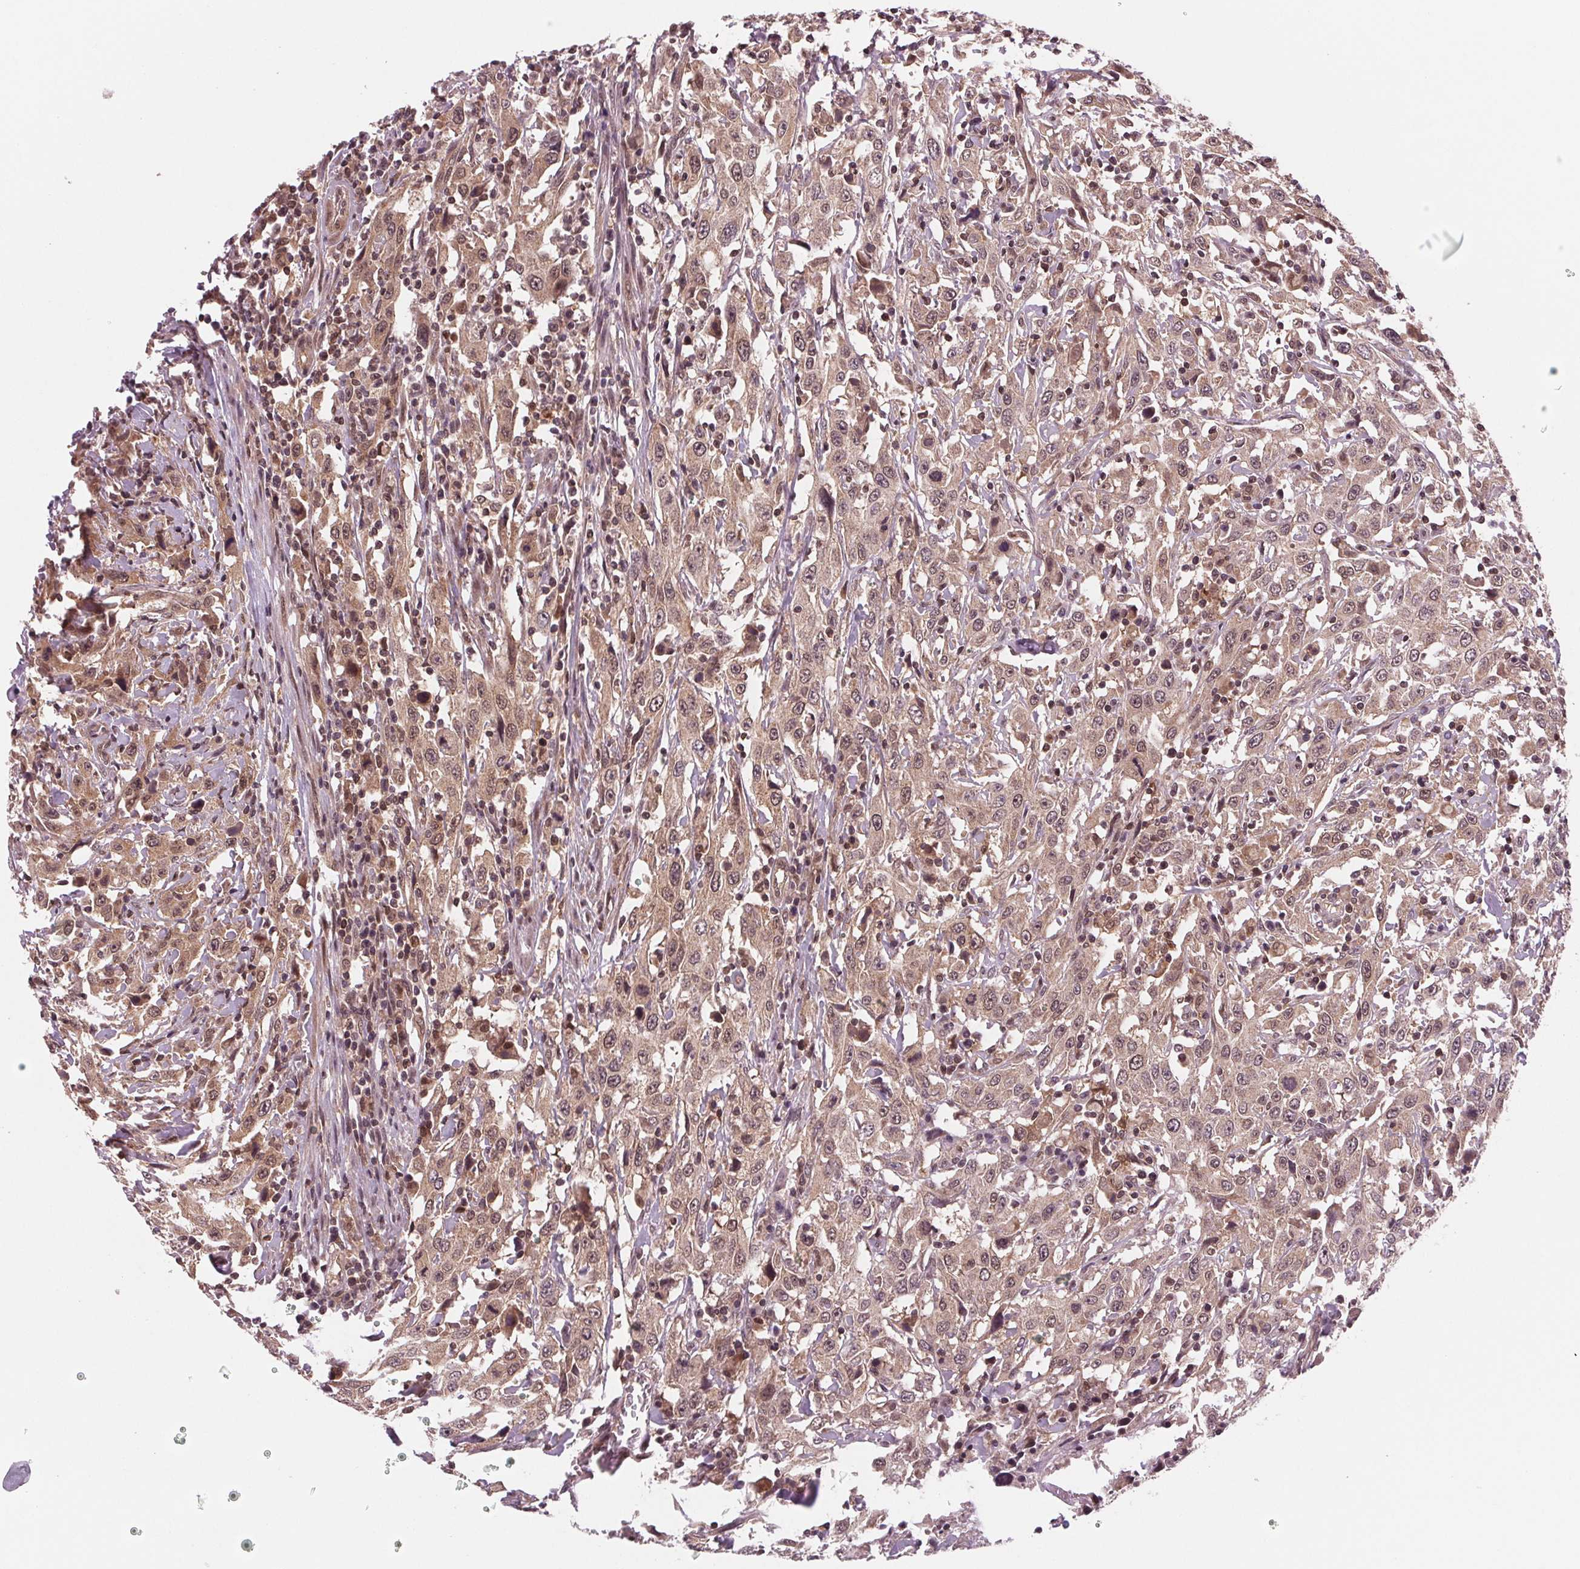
{"staining": {"intensity": "weak", "quantity": ">75%", "location": "cytoplasmic/membranous,nuclear"}, "tissue": "urothelial cancer", "cell_type": "Tumor cells", "image_type": "cancer", "snomed": [{"axis": "morphology", "description": "Urothelial carcinoma, High grade"}, {"axis": "topography", "description": "Urinary bladder"}], "caption": "Approximately >75% of tumor cells in urothelial carcinoma (high-grade) display weak cytoplasmic/membranous and nuclear protein positivity as visualized by brown immunohistochemical staining.", "gene": "STAT3", "patient": {"sex": "male", "age": 61}}